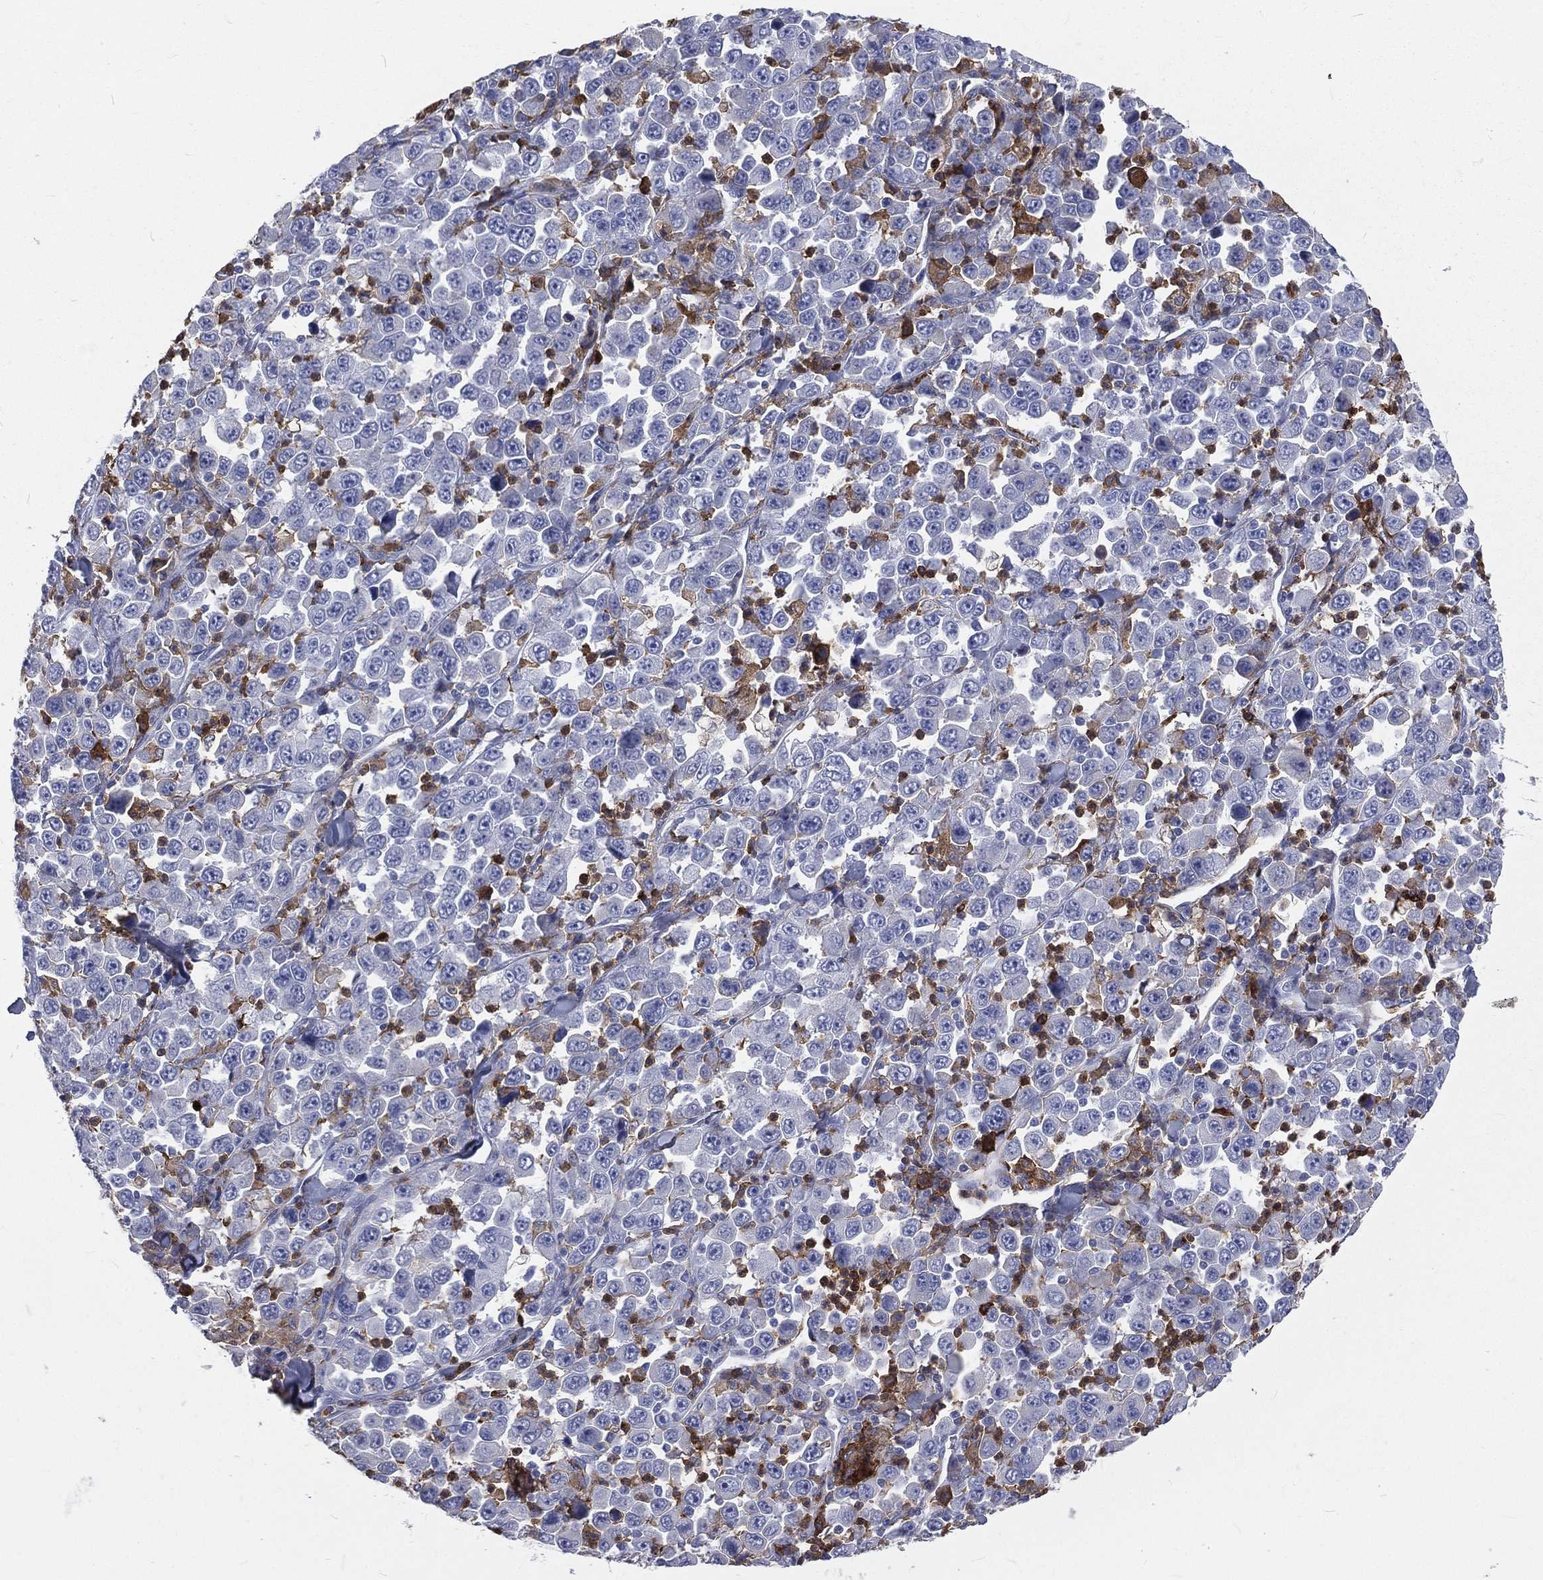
{"staining": {"intensity": "negative", "quantity": "none", "location": "none"}, "tissue": "stomach cancer", "cell_type": "Tumor cells", "image_type": "cancer", "snomed": [{"axis": "morphology", "description": "Normal tissue, NOS"}, {"axis": "morphology", "description": "Adenocarcinoma, NOS"}, {"axis": "topography", "description": "Stomach, upper"}, {"axis": "topography", "description": "Stomach"}], "caption": "Stomach cancer stained for a protein using immunohistochemistry (IHC) exhibits no positivity tumor cells.", "gene": "BASP1", "patient": {"sex": "male", "age": 59}}